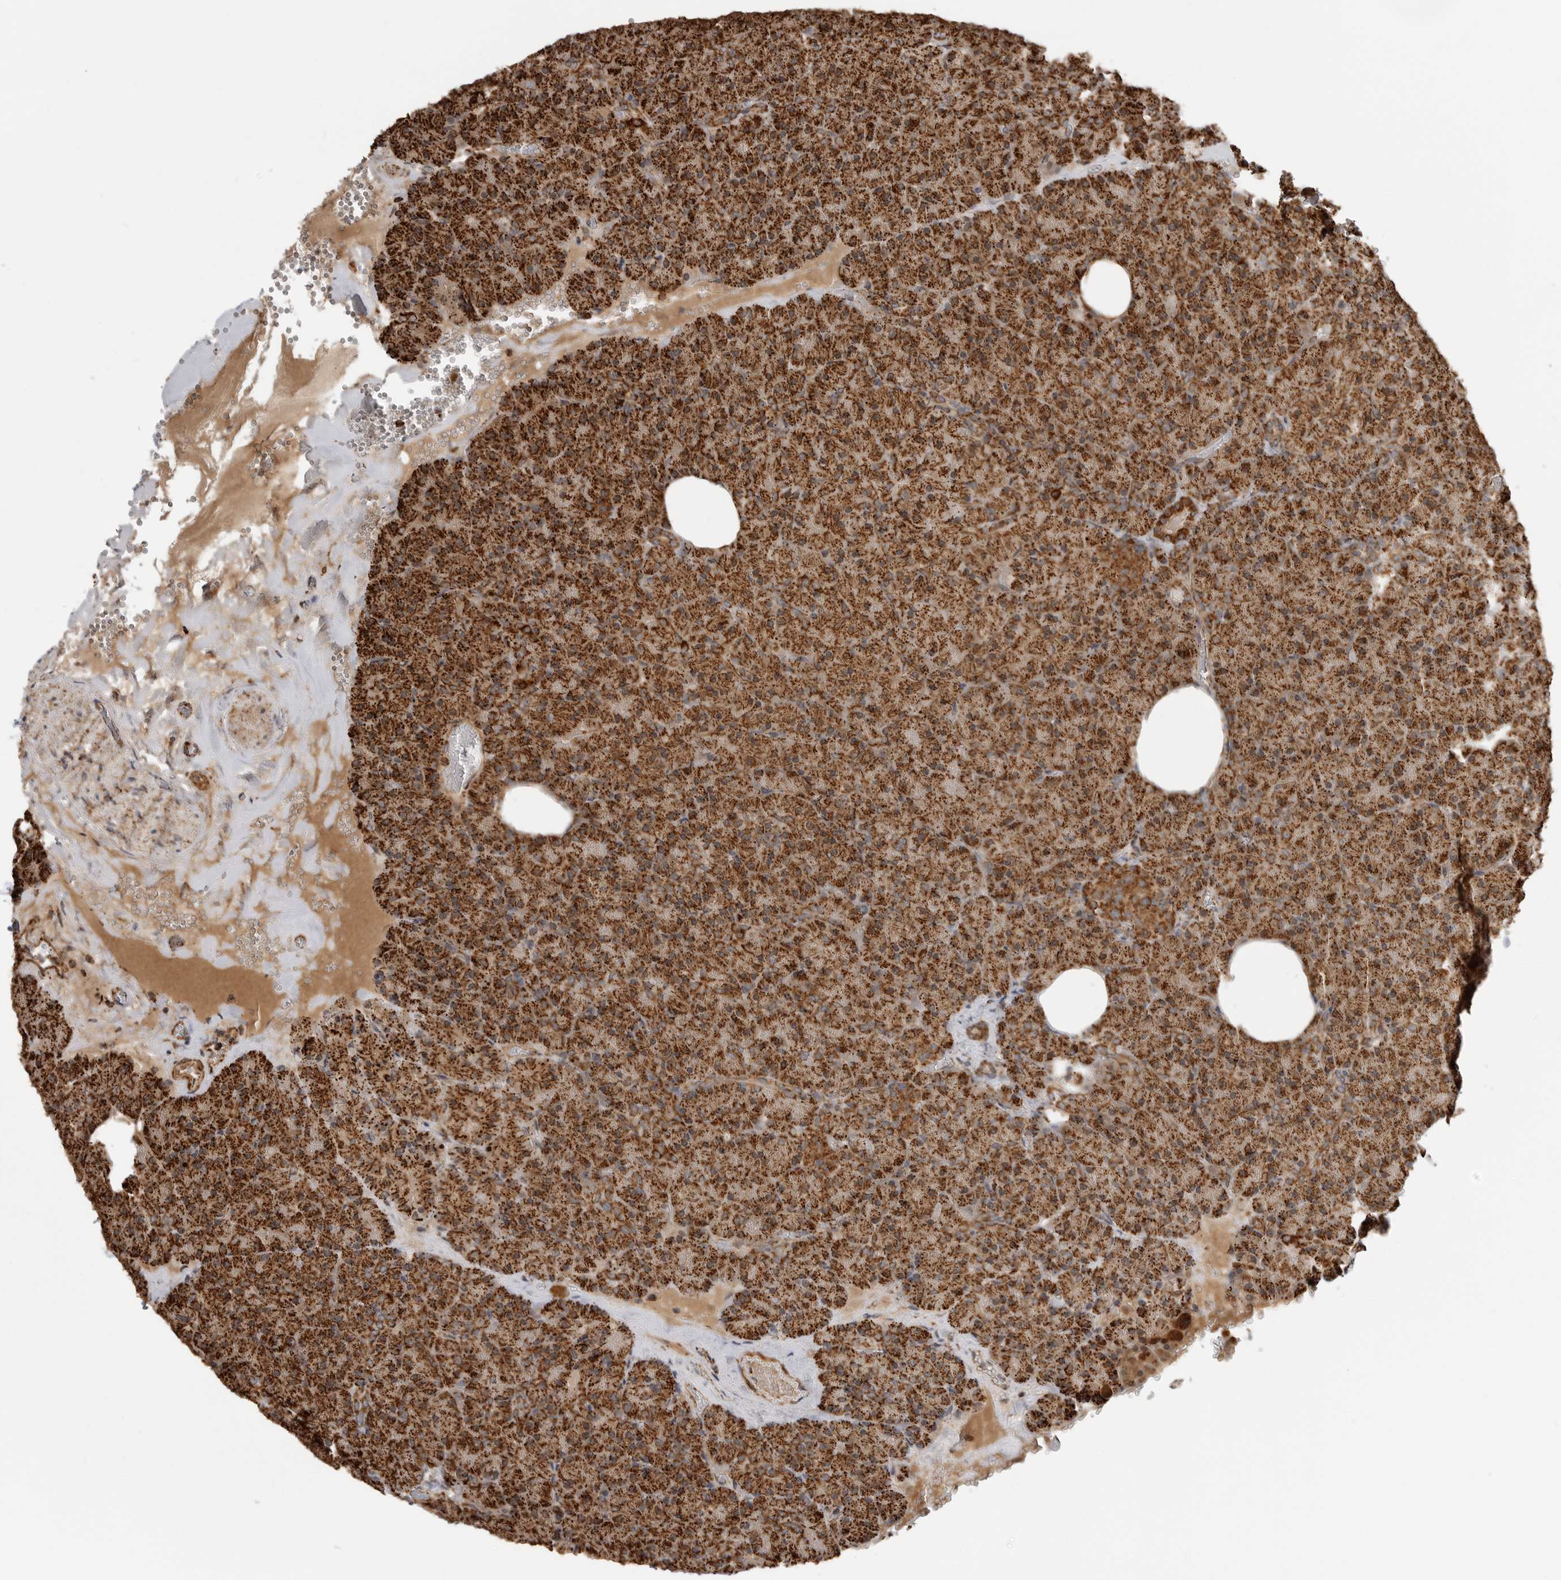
{"staining": {"intensity": "strong", "quantity": ">75%", "location": "cytoplasmic/membranous"}, "tissue": "pancreas", "cell_type": "Exocrine glandular cells", "image_type": "normal", "snomed": [{"axis": "morphology", "description": "Normal tissue, NOS"}, {"axis": "morphology", "description": "Carcinoid, malignant, NOS"}, {"axis": "topography", "description": "Pancreas"}], "caption": "Protein analysis of benign pancreas exhibits strong cytoplasmic/membranous staining in approximately >75% of exocrine glandular cells.", "gene": "BMP2K", "patient": {"sex": "female", "age": 35}}